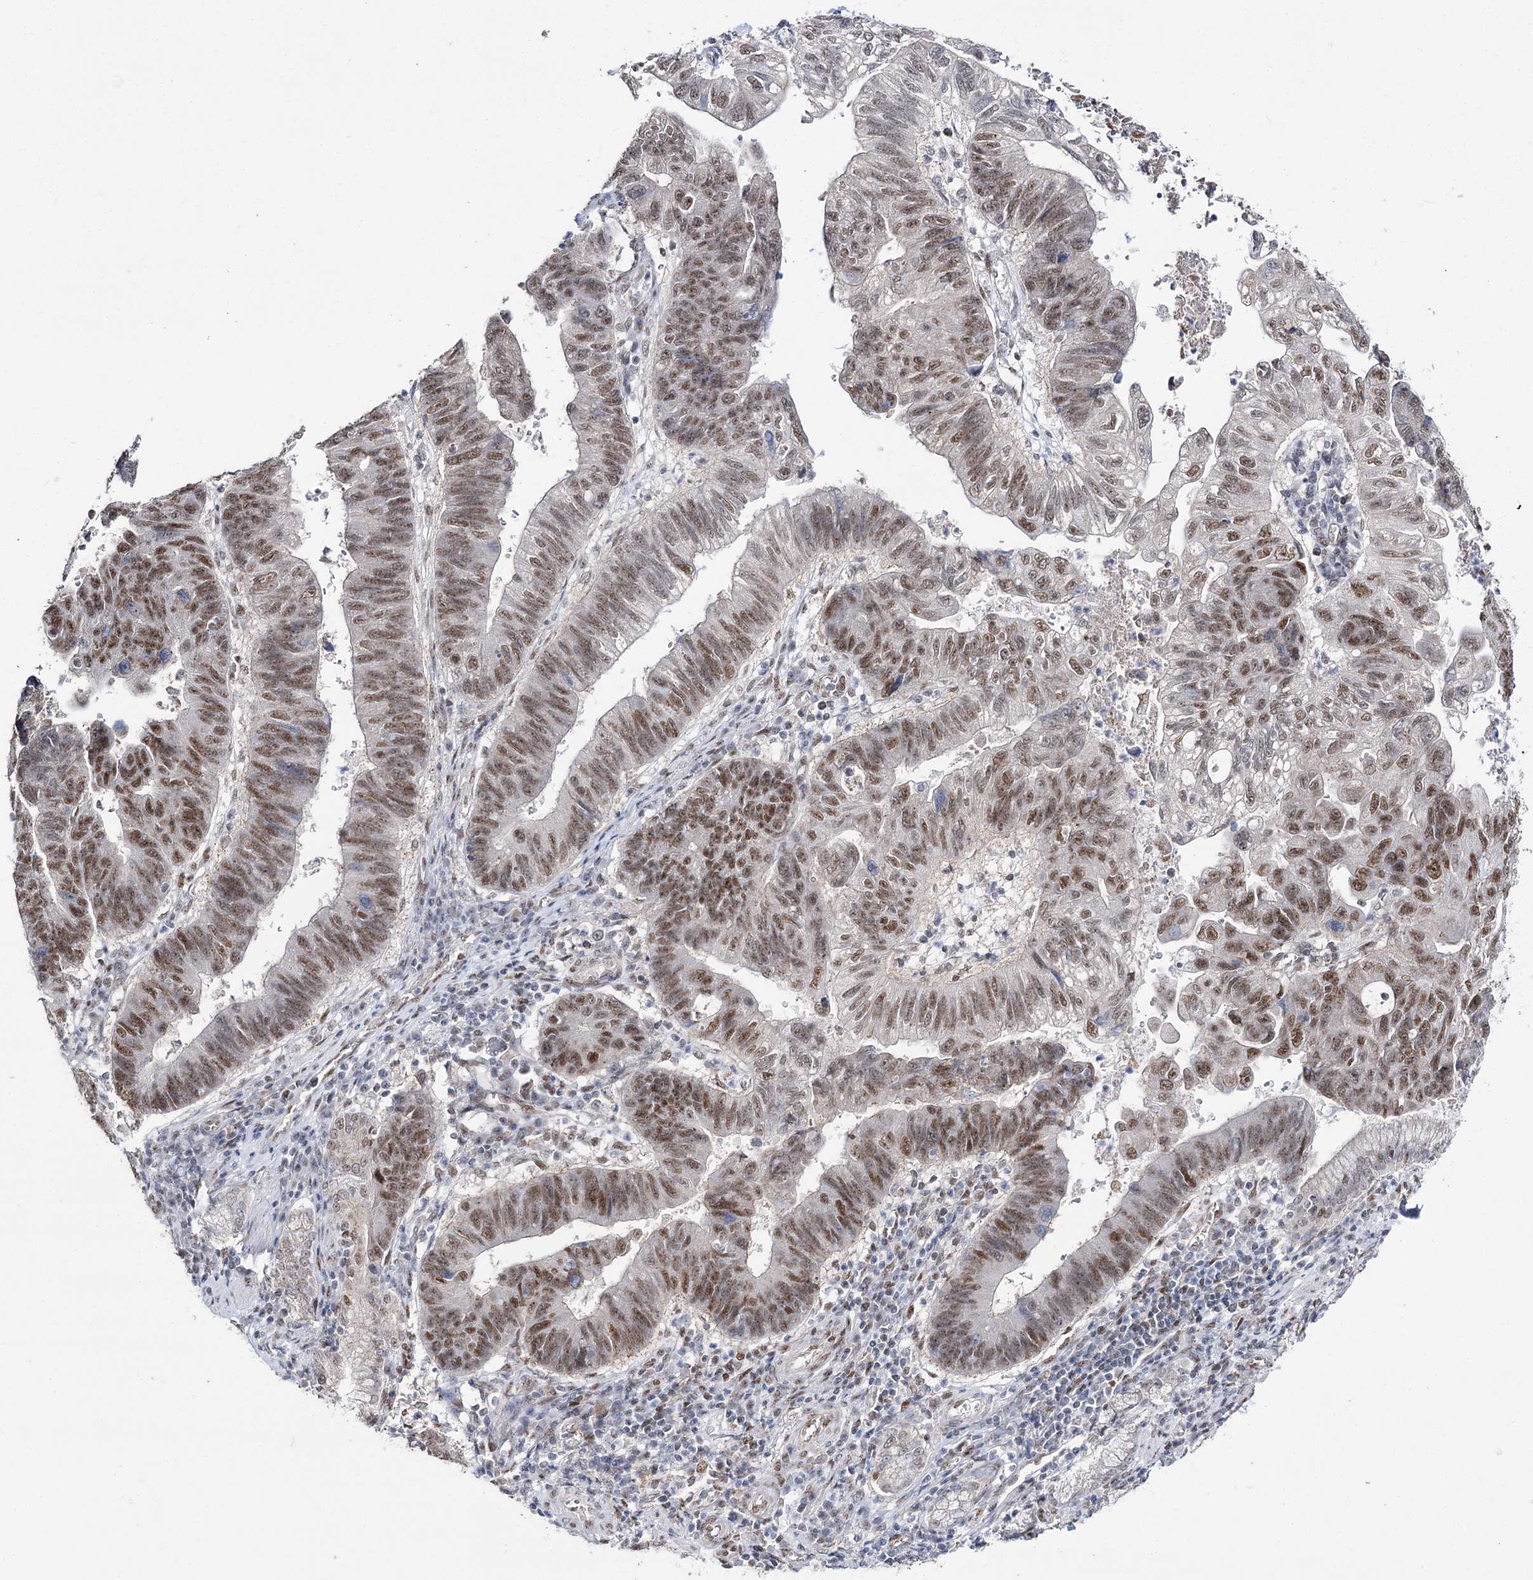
{"staining": {"intensity": "strong", "quantity": ">75%", "location": "nuclear"}, "tissue": "stomach cancer", "cell_type": "Tumor cells", "image_type": "cancer", "snomed": [{"axis": "morphology", "description": "Adenocarcinoma, NOS"}, {"axis": "topography", "description": "Stomach"}], "caption": "Protein analysis of adenocarcinoma (stomach) tissue exhibits strong nuclear staining in about >75% of tumor cells.", "gene": "VGLL4", "patient": {"sex": "male", "age": 59}}